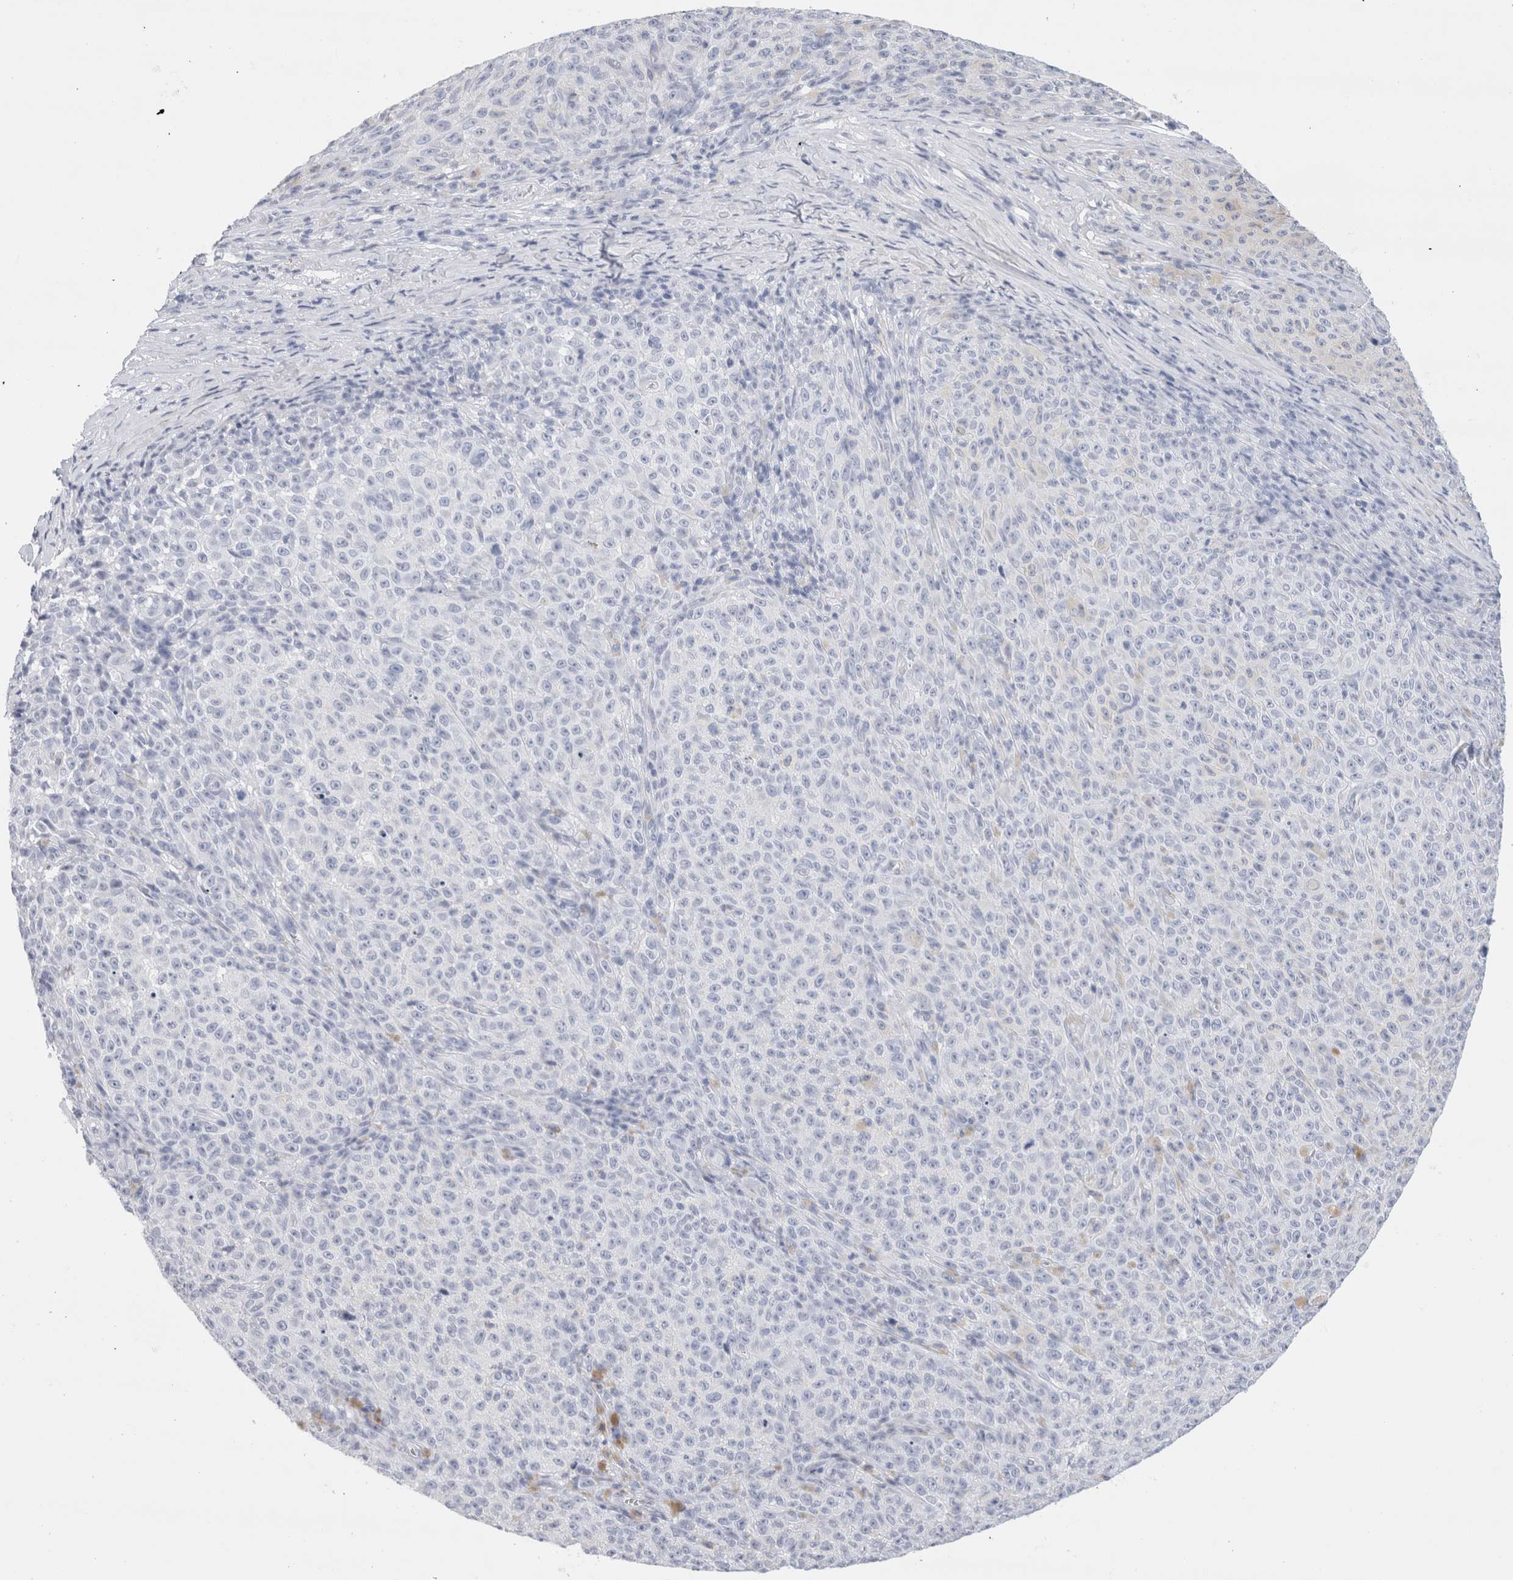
{"staining": {"intensity": "negative", "quantity": "none", "location": "none"}, "tissue": "melanoma", "cell_type": "Tumor cells", "image_type": "cancer", "snomed": [{"axis": "morphology", "description": "Malignant melanoma, NOS"}, {"axis": "topography", "description": "Skin"}], "caption": "An IHC image of malignant melanoma is shown. There is no staining in tumor cells of malignant melanoma.", "gene": "ECHDC2", "patient": {"sex": "female", "age": 82}}